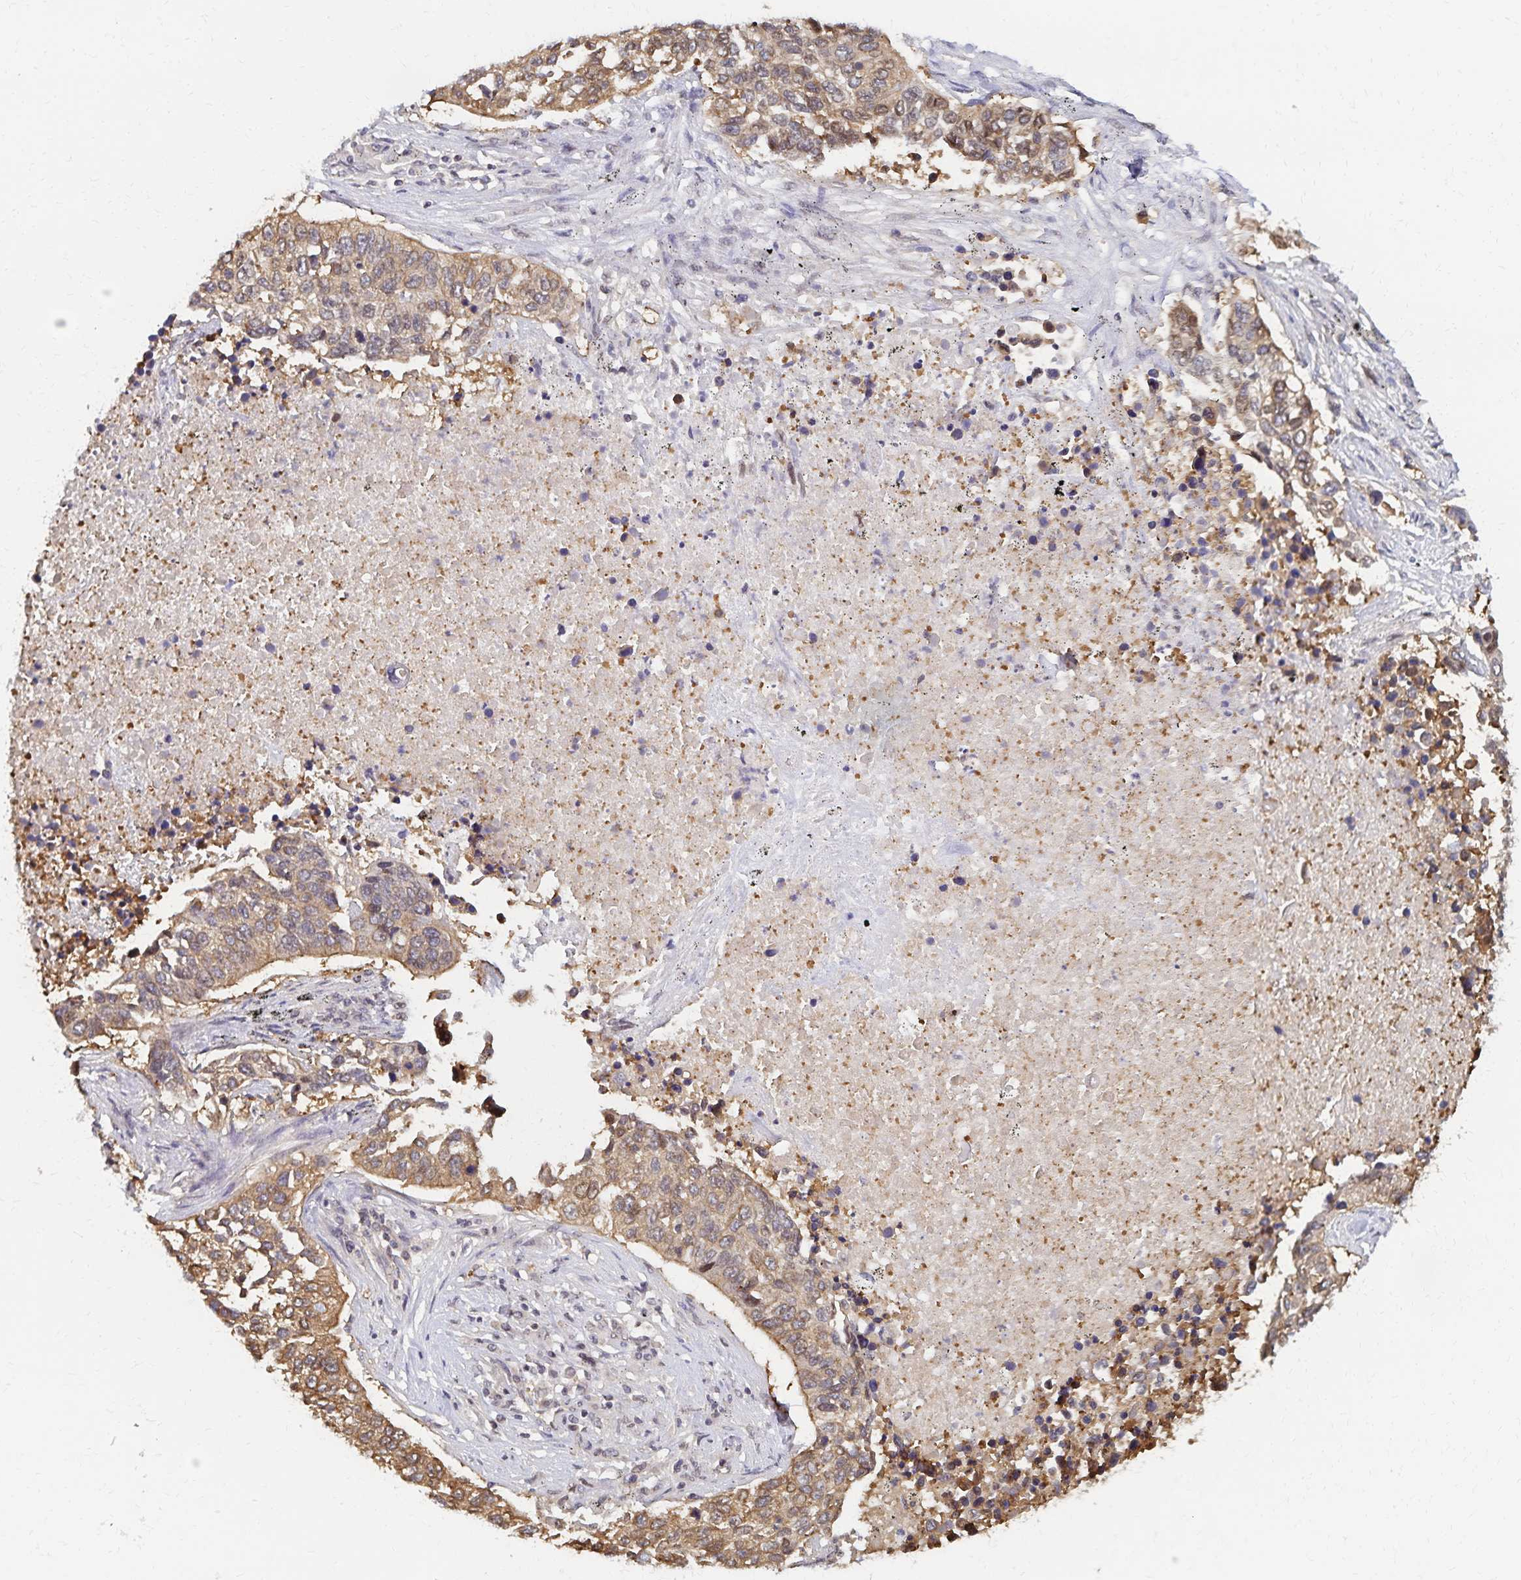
{"staining": {"intensity": "weak", "quantity": "25%-75%", "location": "cytoplasmic/membranous"}, "tissue": "lung cancer", "cell_type": "Tumor cells", "image_type": "cancer", "snomed": [{"axis": "morphology", "description": "Squamous cell carcinoma, NOS"}, {"axis": "topography", "description": "Lung"}], "caption": "Immunohistochemical staining of lung squamous cell carcinoma demonstrates weak cytoplasmic/membranous protein expression in about 25%-75% of tumor cells.", "gene": "RAB9B", "patient": {"sex": "male", "age": 62}}